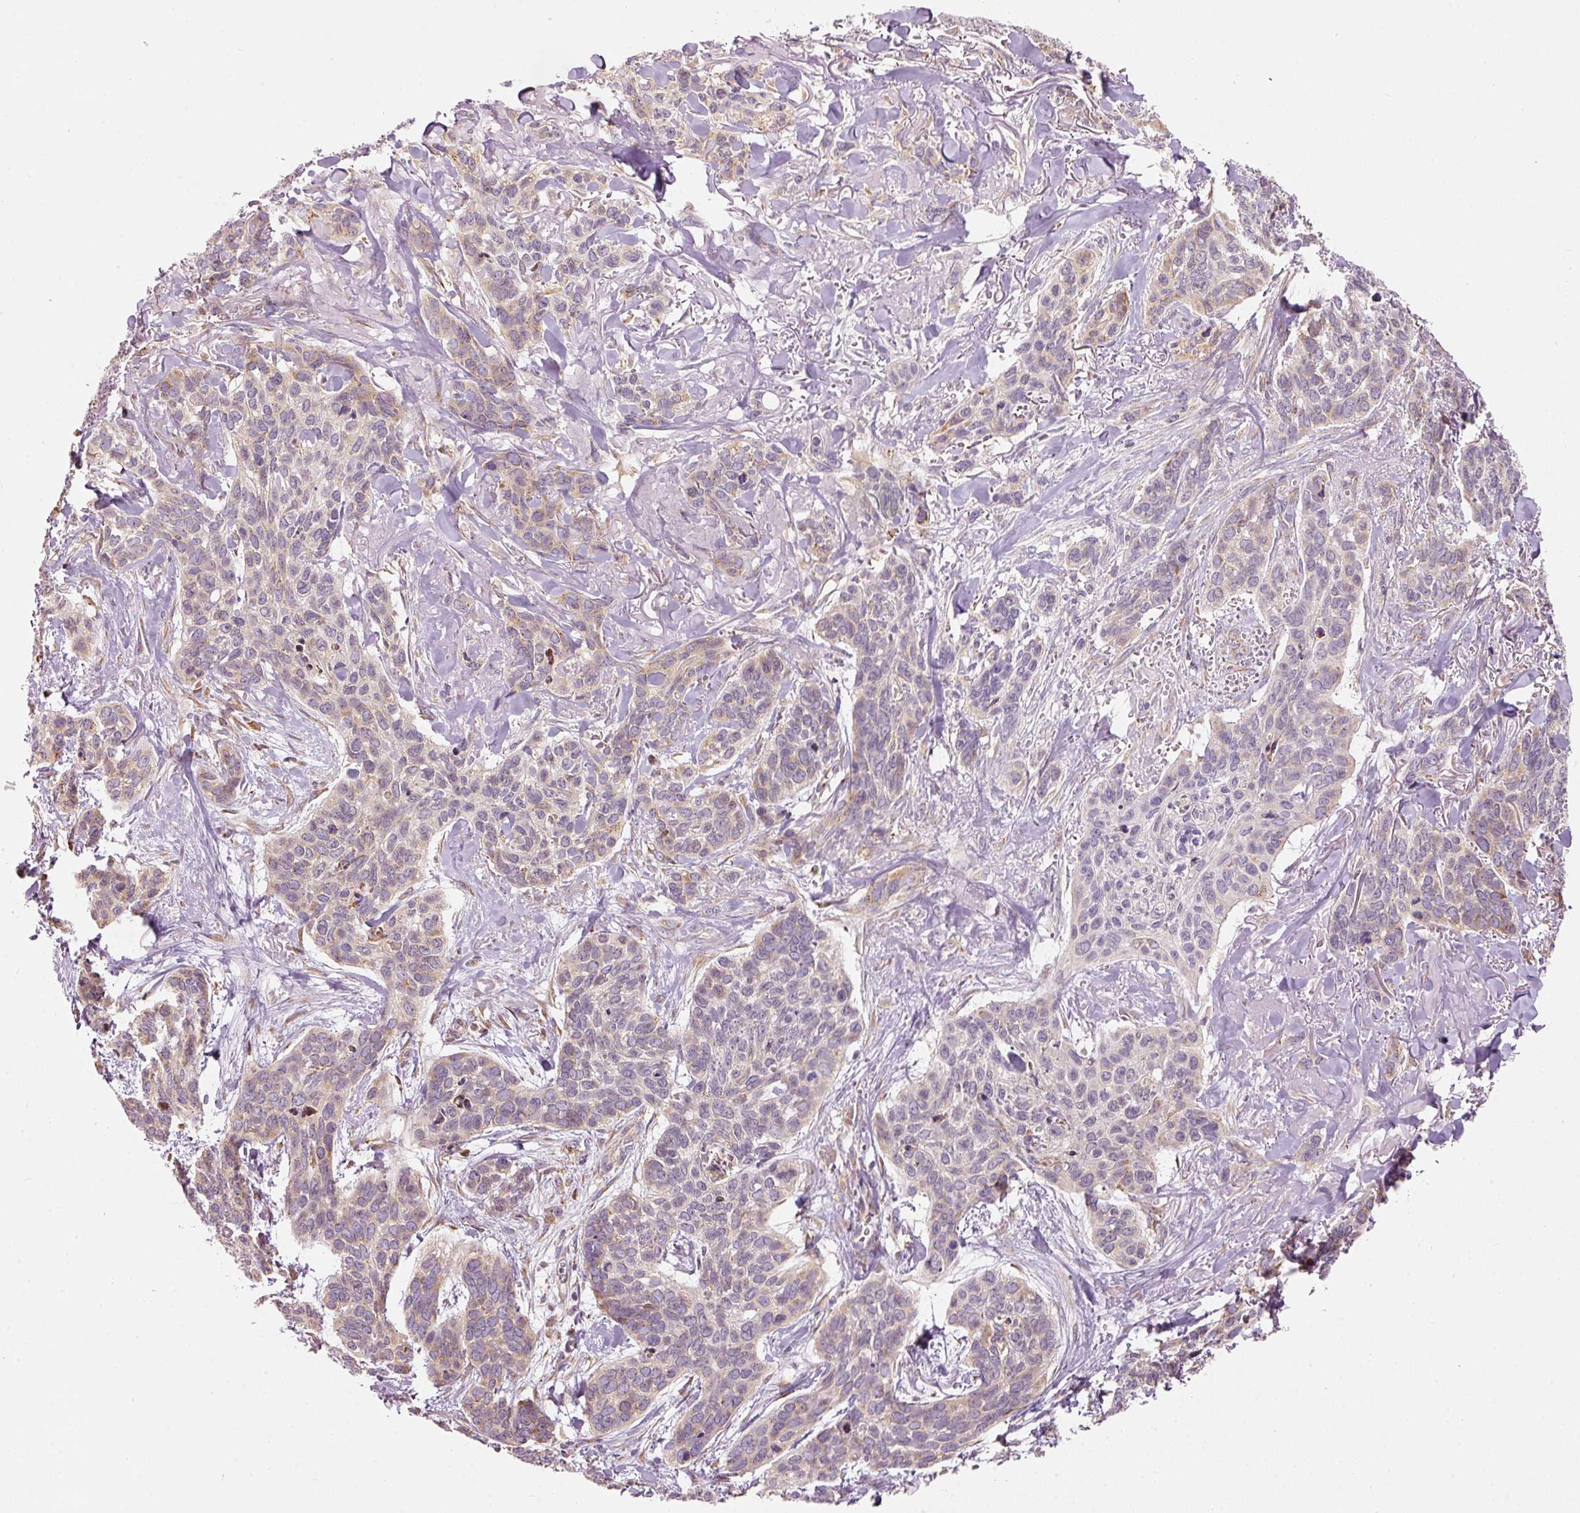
{"staining": {"intensity": "weak", "quantity": "<25%", "location": "cytoplasmic/membranous"}, "tissue": "skin cancer", "cell_type": "Tumor cells", "image_type": "cancer", "snomed": [{"axis": "morphology", "description": "Basal cell carcinoma"}, {"axis": "topography", "description": "Skin"}], "caption": "Photomicrograph shows no protein positivity in tumor cells of skin cancer (basal cell carcinoma) tissue.", "gene": "SNAPC5", "patient": {"sex": "male", "age": 86}}